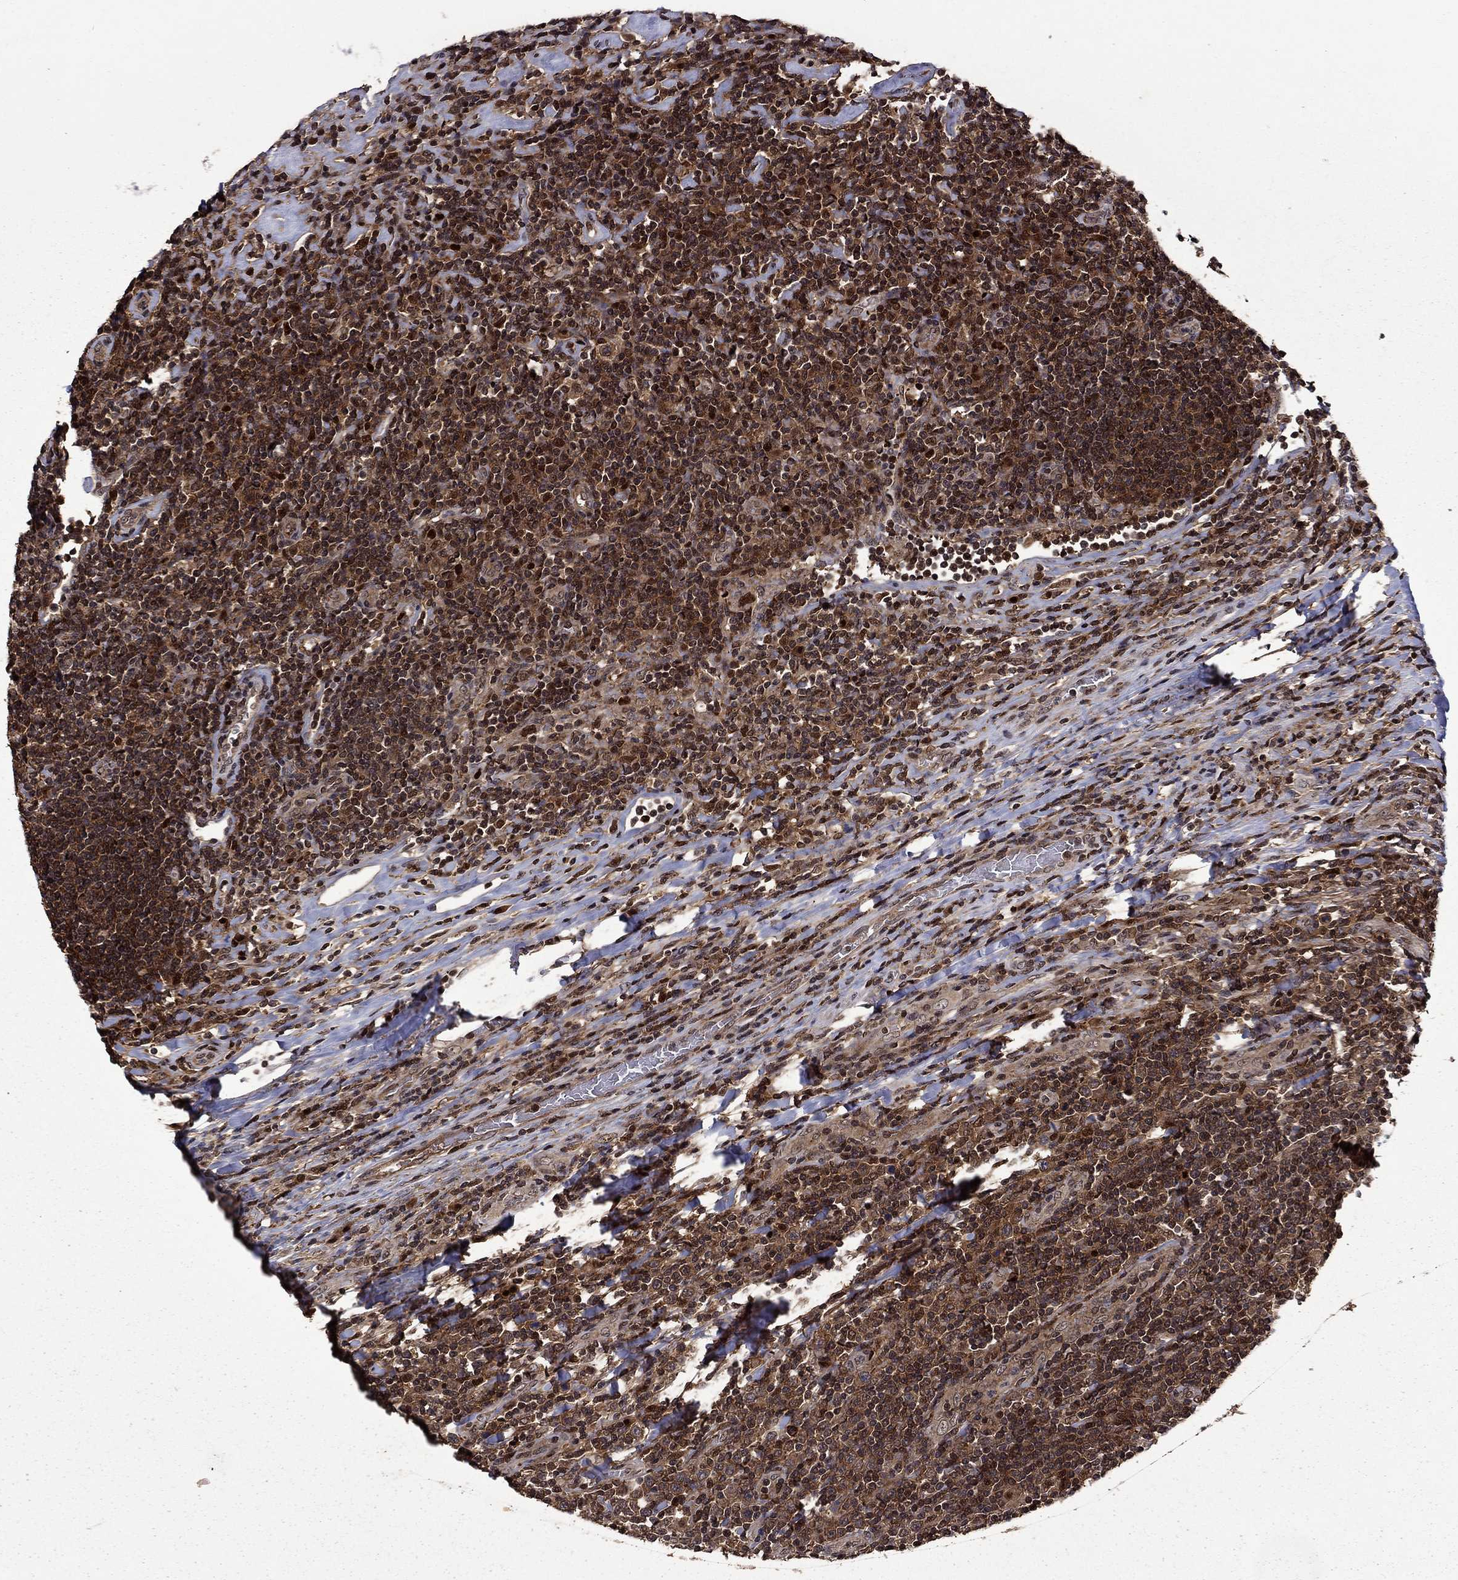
{"staining": {"intensity": "strong", "quantity": "25%-75%", "location": "cytoplasmic/membranous,nuclear"}, "tissue": "lymphoma", "cell_type": "Tumor cells", "image_type": "cancer", "snomed": [{"axis": "morphology", "description": "Hodgkin's disease, NOS"}, {"axis": "topography", "description": "Lymph node"}], "caption": "A micrograph of Hodgkin's disease stained for a protein reveals strong cytoplasmic/membranous and nuclear brown staining in tumor cells.", "gene": "APPBP2", "patient": {"sex": "male", "age": 40}}